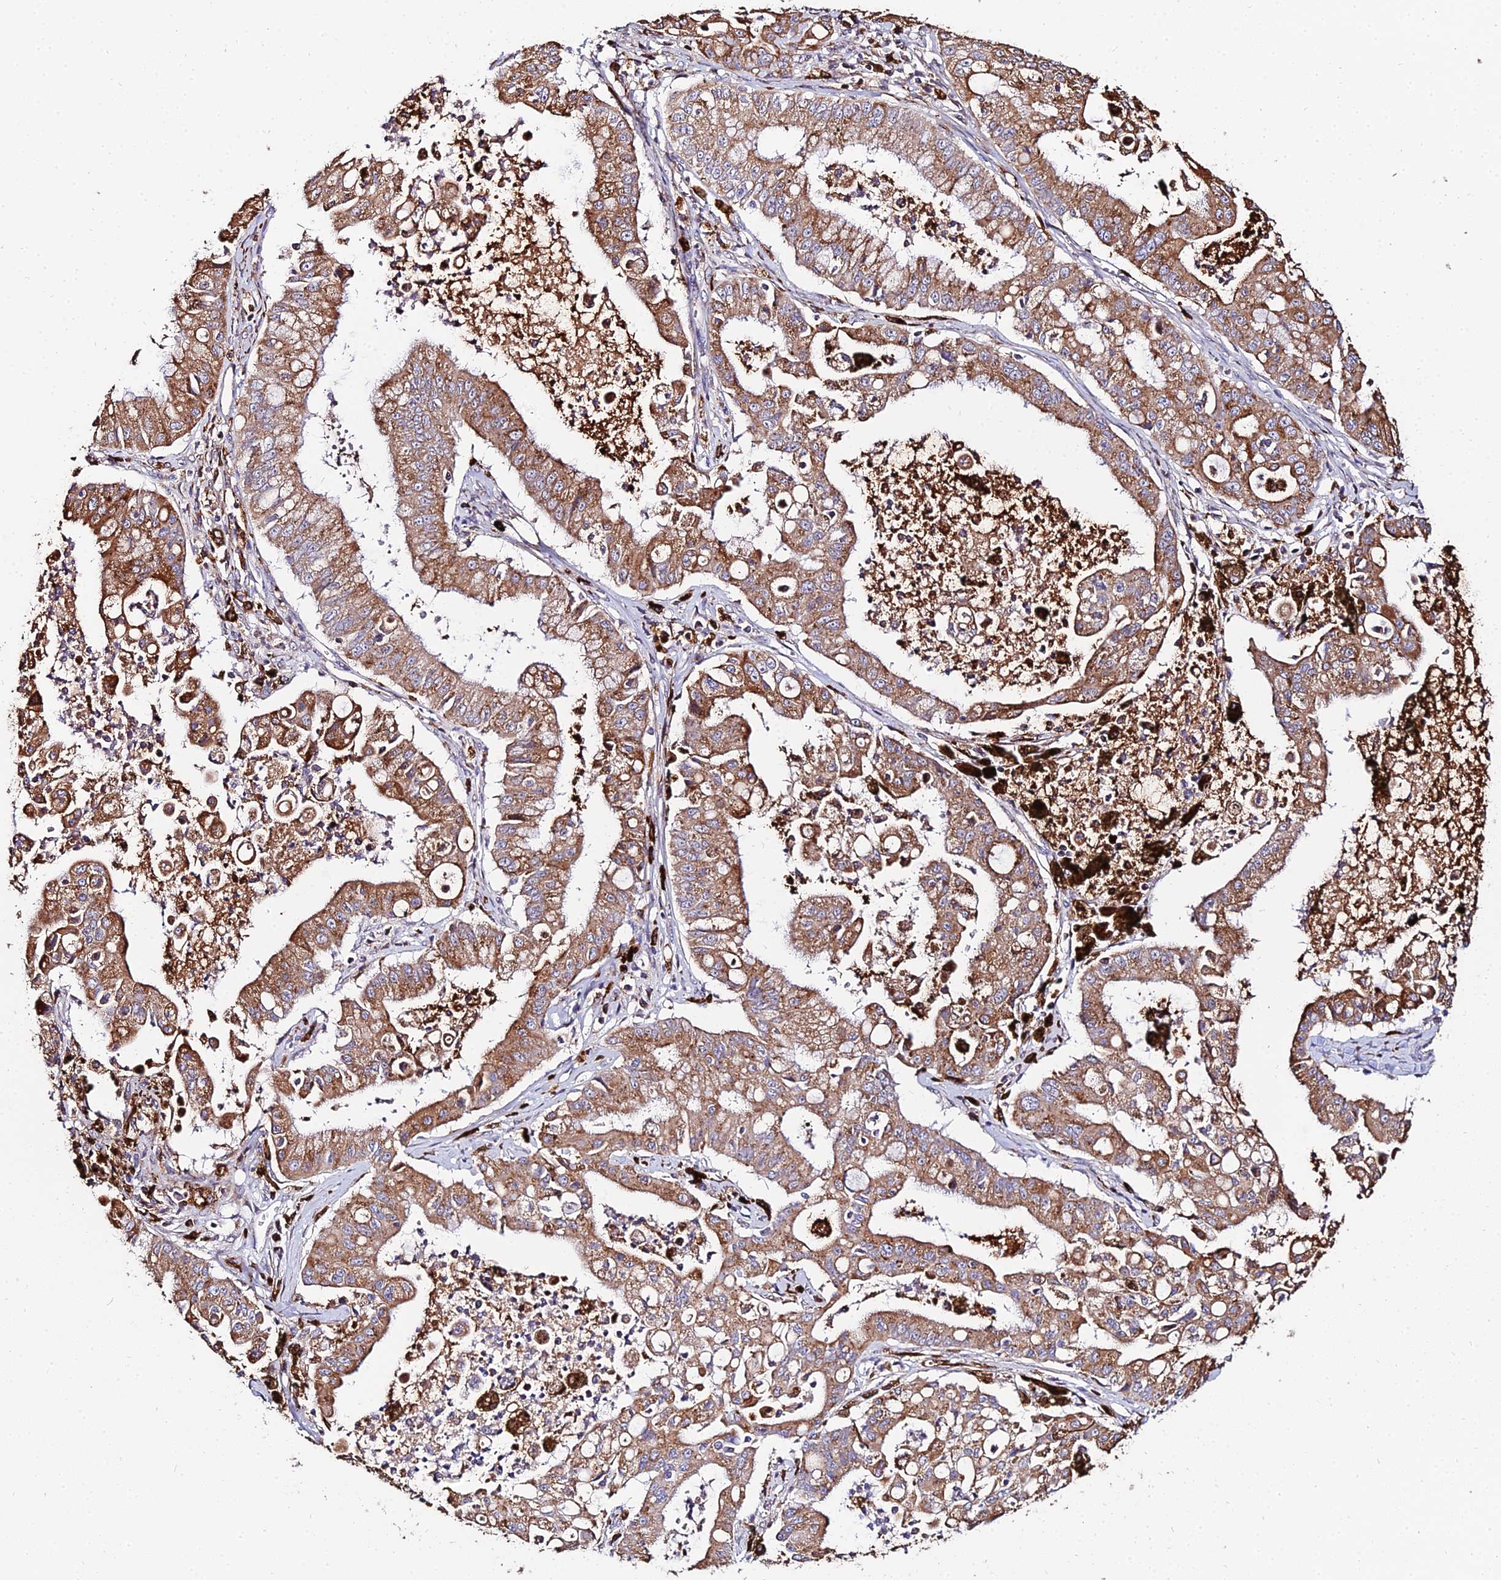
{"staining": {"intensity": "strong", "quantity": ">75%", "location": "cytoplasmic/membranous"}, "tissue": "ovarian cancer", "cell_type": "Tumor cells", "image_type": "cancer", "snomed": [{"axis": "morphology", "description": "Cystadenocarcinoma, mucinous, NOS"}, {"axis": "topography", "description": "Ovary"}], "caption": "This photomicrograph exhibits immunohistochemistry (IHC) staining of mucinous cystadenocarcinoma (ovarian), with high strong cytoplasmic/membranous positivity in about >75% of tumor cells.", "gene": "PEX19", "patient": {"sex": "female", "age": 70}}